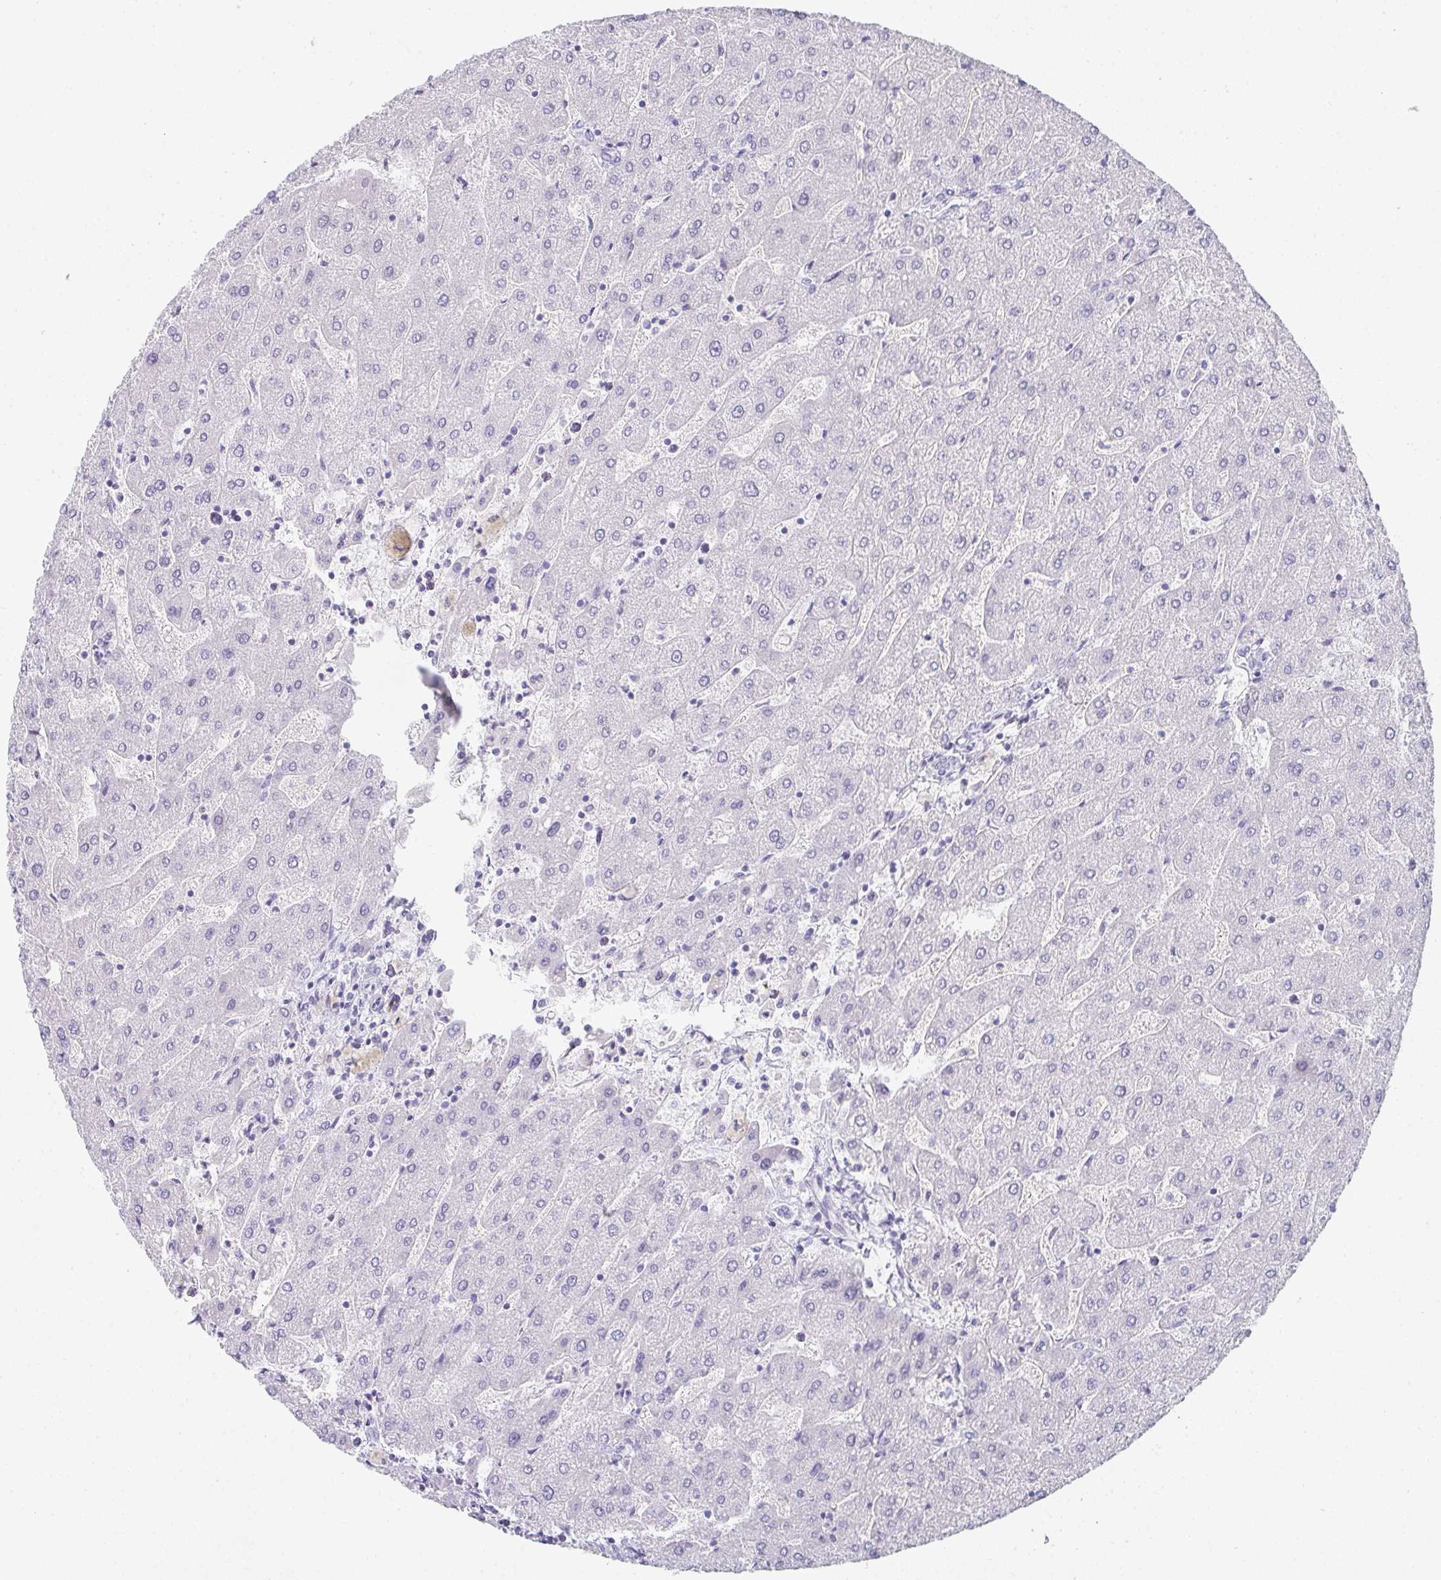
{"staining": {"intensity": "negative", "quantity": "none", "location": "none"}, "tissue": "liver", "cell_type": "Cholangiocytes", "image_type": "normal", "snomed": [{"axis": "morphology", "description": "Normal tissue, NOS"}, {"axis": "topography", "description": "Liver"}], "caption": "The micrograph reveals no staining of cholangiocytes in unremarkable liver.", "gene": "PRND", "patient": {"sex": "male", "age": 67}}